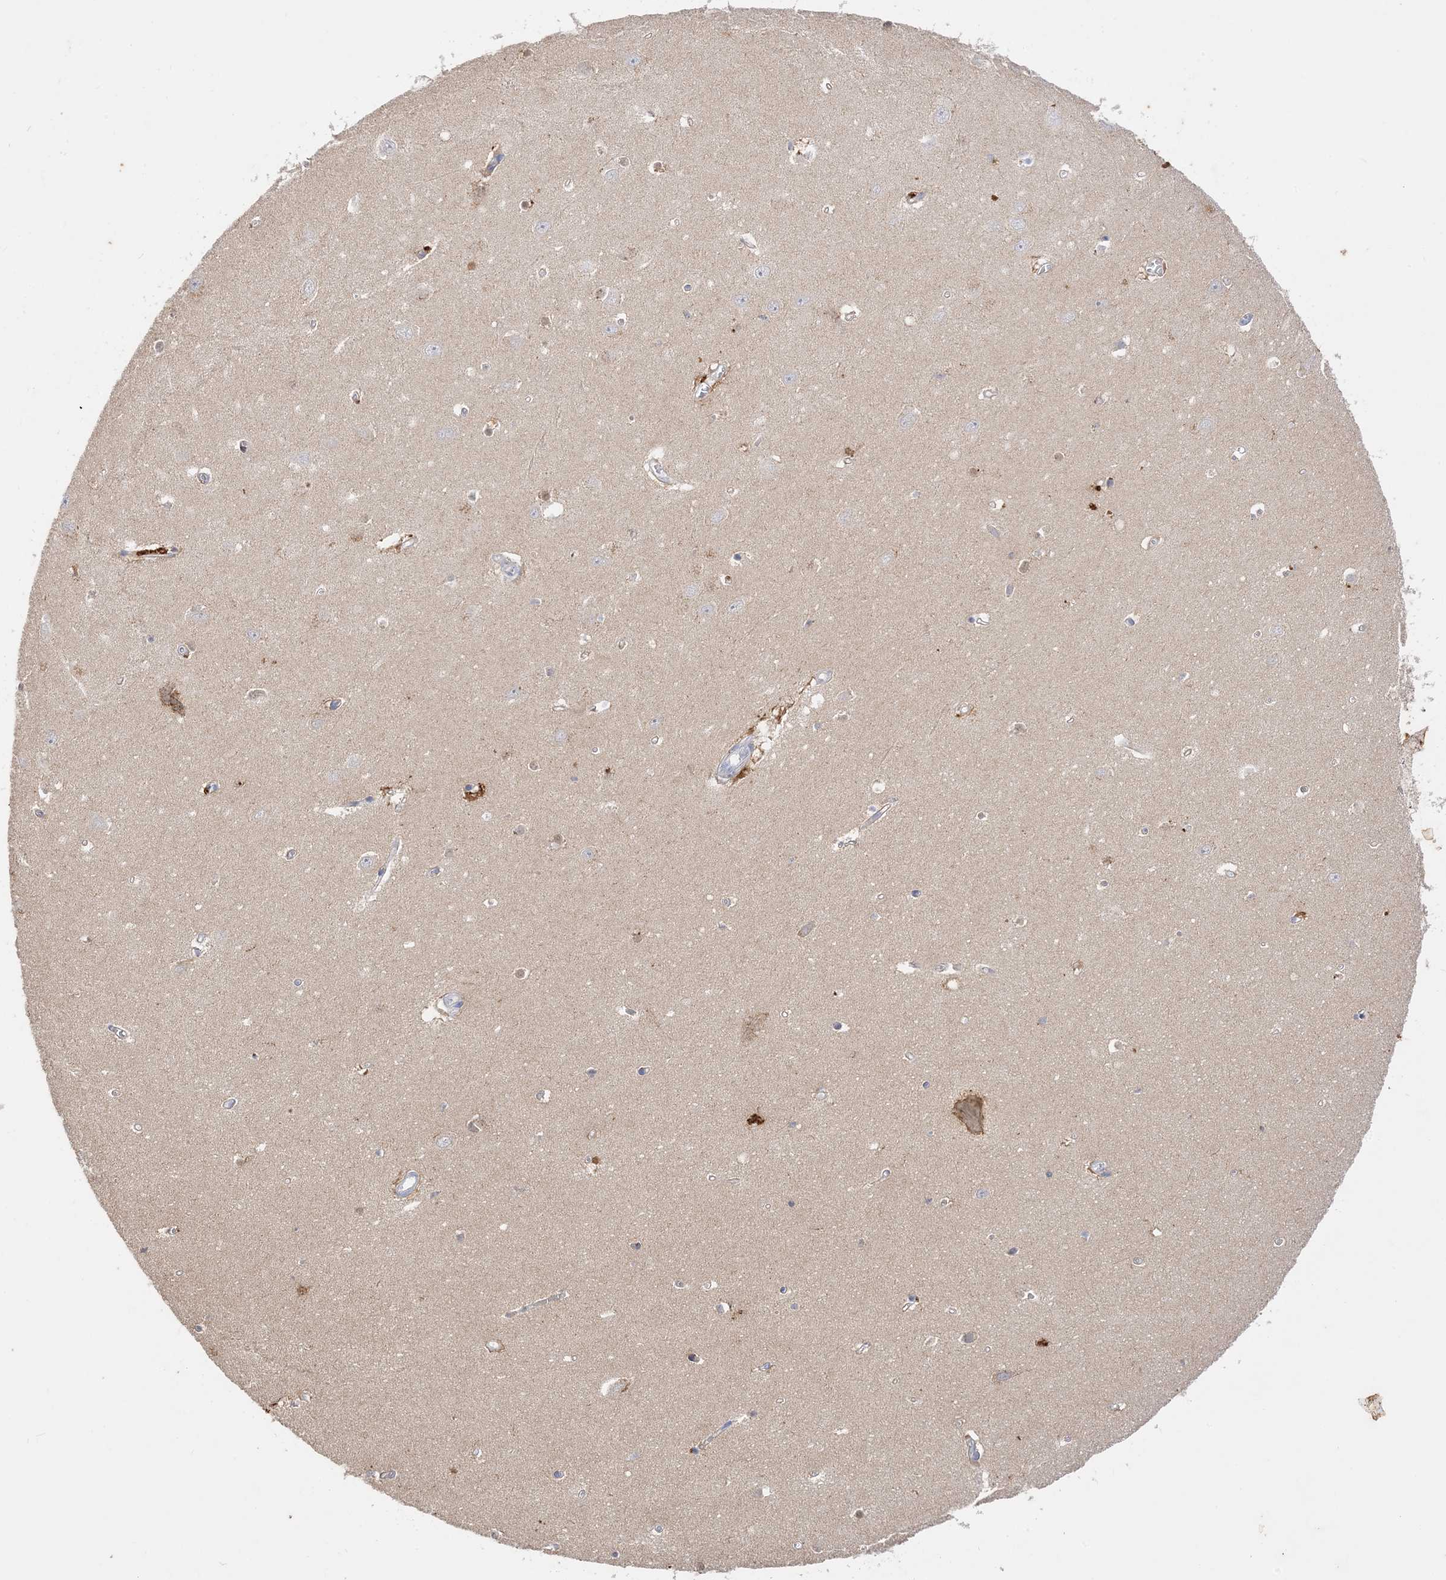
{"staining": {"intensity": "moderate", "quantity": "<25%", "location": "cytoplasmic/membranous"}, "tissue": "hippocampus", "cell_type": "Glial cells", "image_type": "normal", "snomed": [{"axis": "morphology", "description": "Normal tissue, NOS"}, {"axis": "topography", "description": "Hippocampus"}], "caption": "DAB (3,3'-diaminobenzidine) immunohistochemical staining of unremarkable human hippocampus reveals moderate cytoplasmic/membranous protein expression in approximately <25% of glial cells.", "gene": "ARV1", "patient": {"sex": "female", "age": 64}}